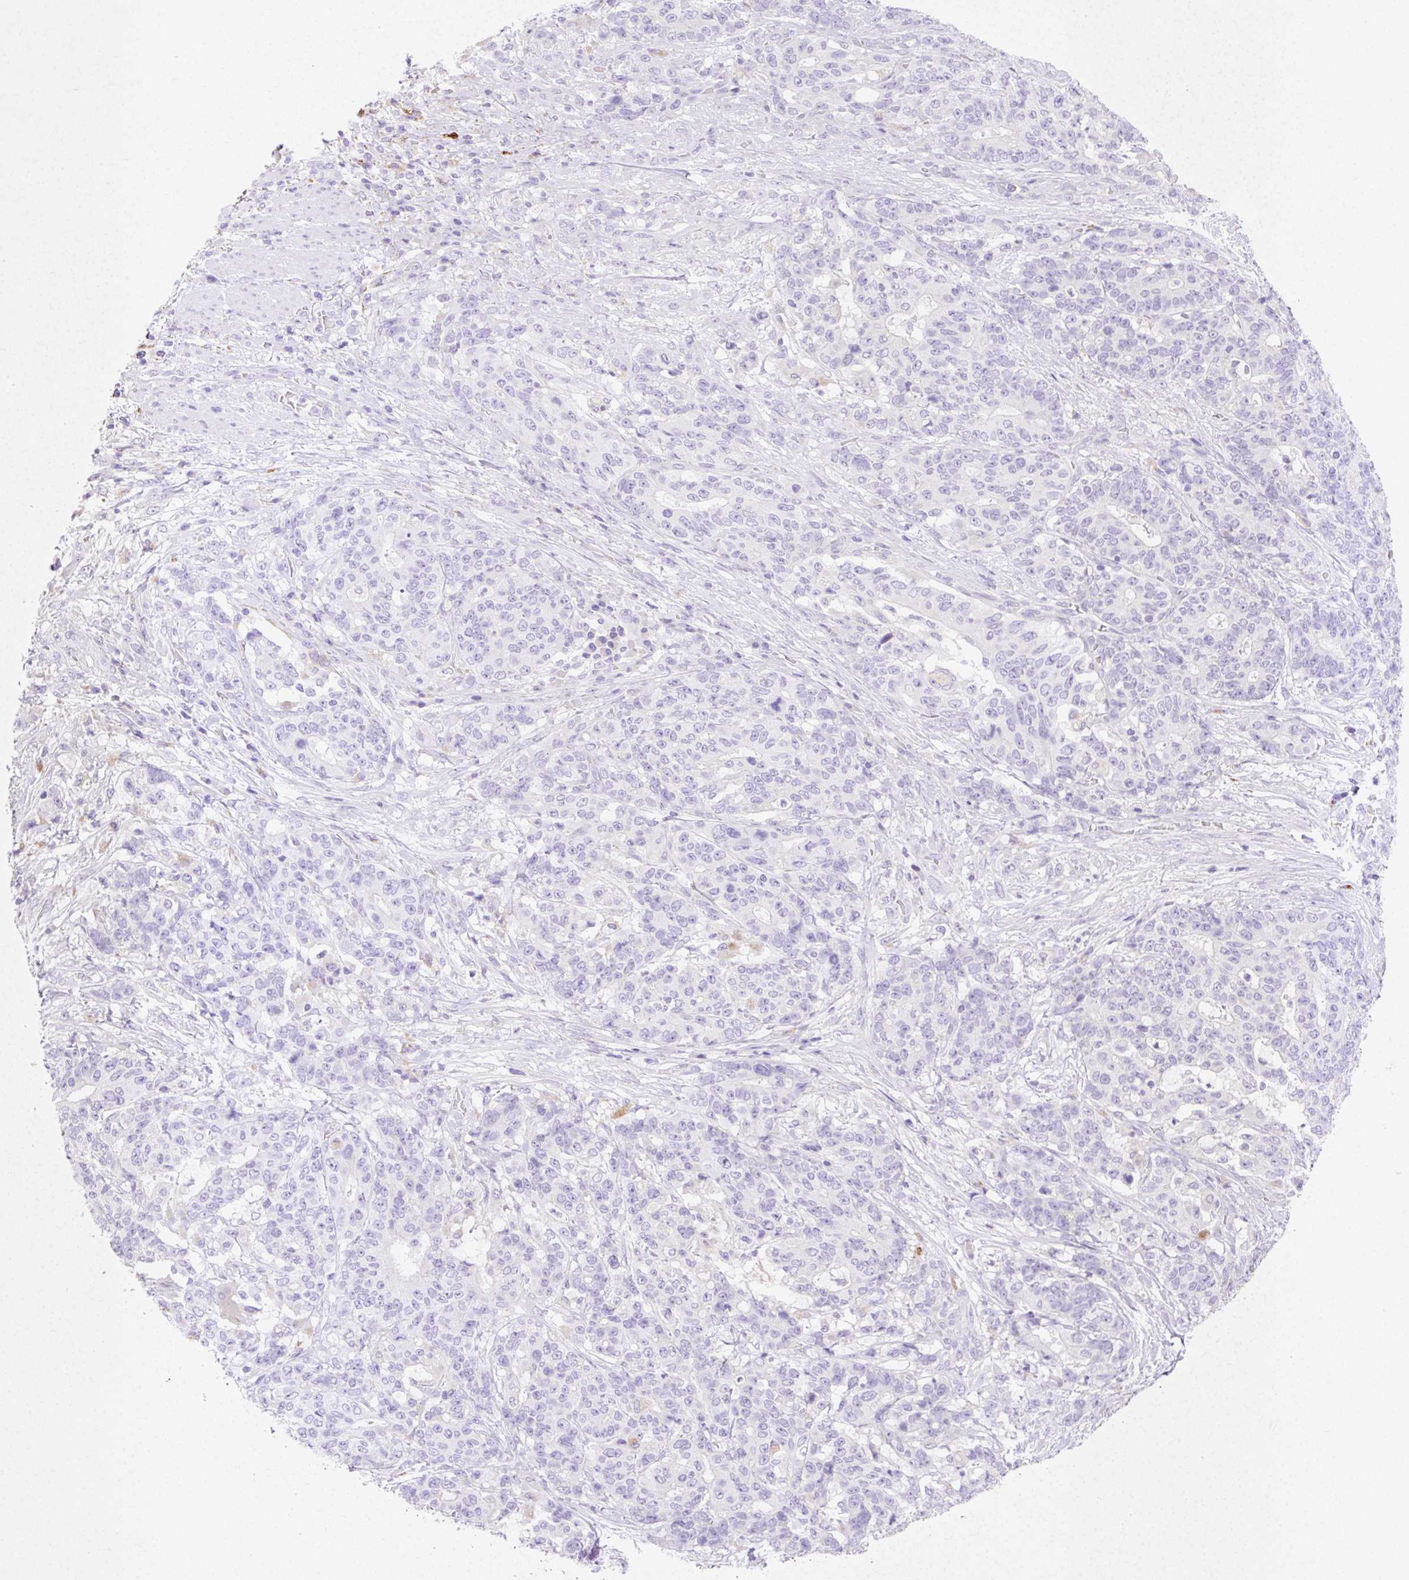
{"staining": {"intensity": "negative", "quantity": "none", "location": "none"}, "tissue": "stomach cancer", "cell_type": "Tumor cells", "image_type": "cancer", "snomed": [{"axis": "morphology", "description": "Normal tissue, NOS"}, {"axis": "morphology", "description": "Adenocarcinoma, NOS"}, {"axis": "topography", "description": "Stomach"}], "caption": "High magnification brightfield microscopy of stomach cancer (adenocarcinoma) stained with DAB (3,3'-diaminobenzidine) (brown) and counterstained with hematoxylin (blue): tumor cells show no significant expression.", "gene": "HEXA", "patient": {"sex": "female", "age": 64}}